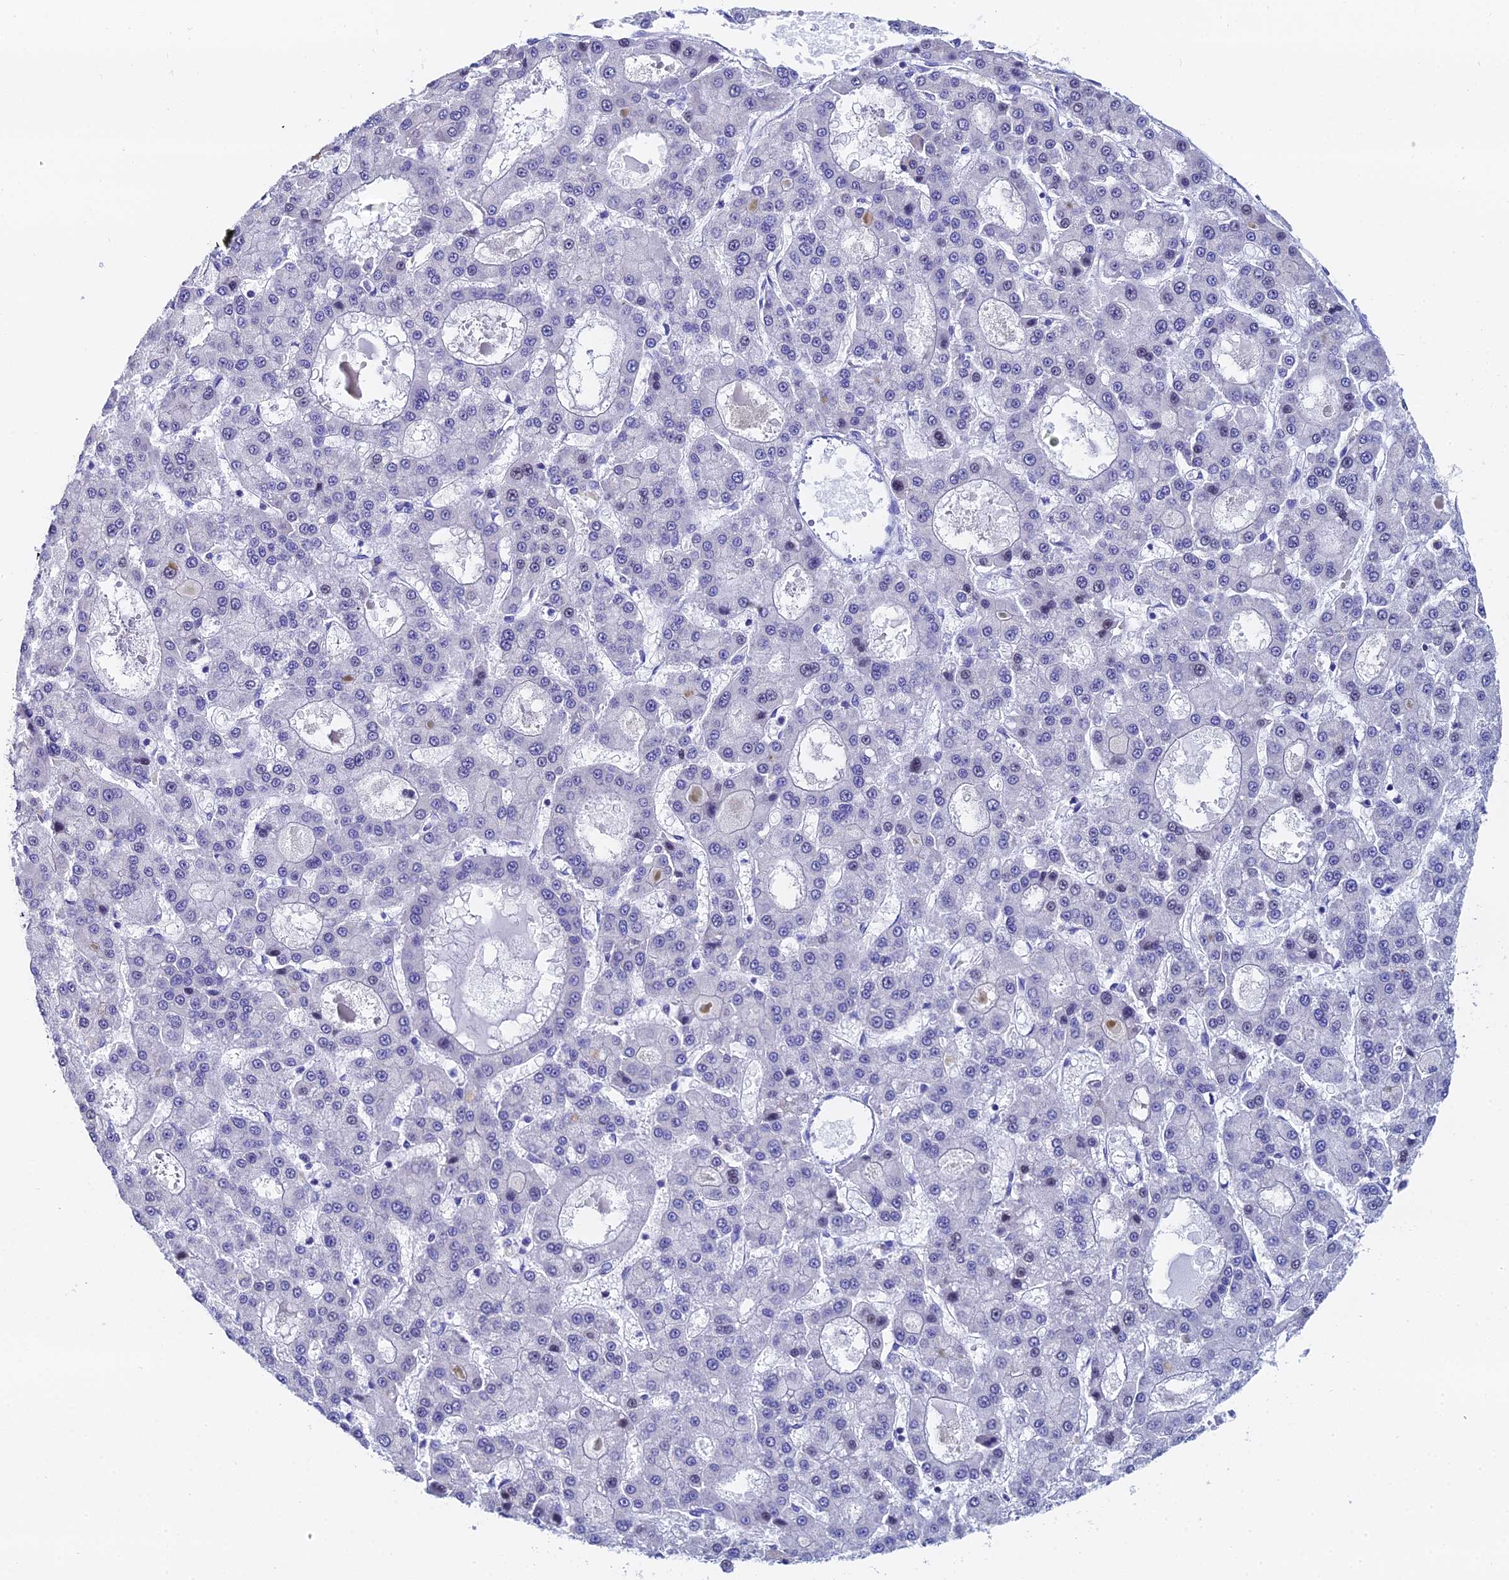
{"staining": {"intensity": "negative", "quantity": "none", "location": "none"}, "tissue": "liver cancer", "cell_type": "Tumor cells", "image_type": "cancer", "snomed": [{"axis": "morphology", "description": "Carcinoma, Hepatocellular, NOS"}, {"axis": "topography", "description": "Liver"}], "caption": "Tumor cells show no significant protein positivity in liver hepatocellular carcinoma.", "gene": "OCM", "patient": {"sex": "male", "age": 70}}